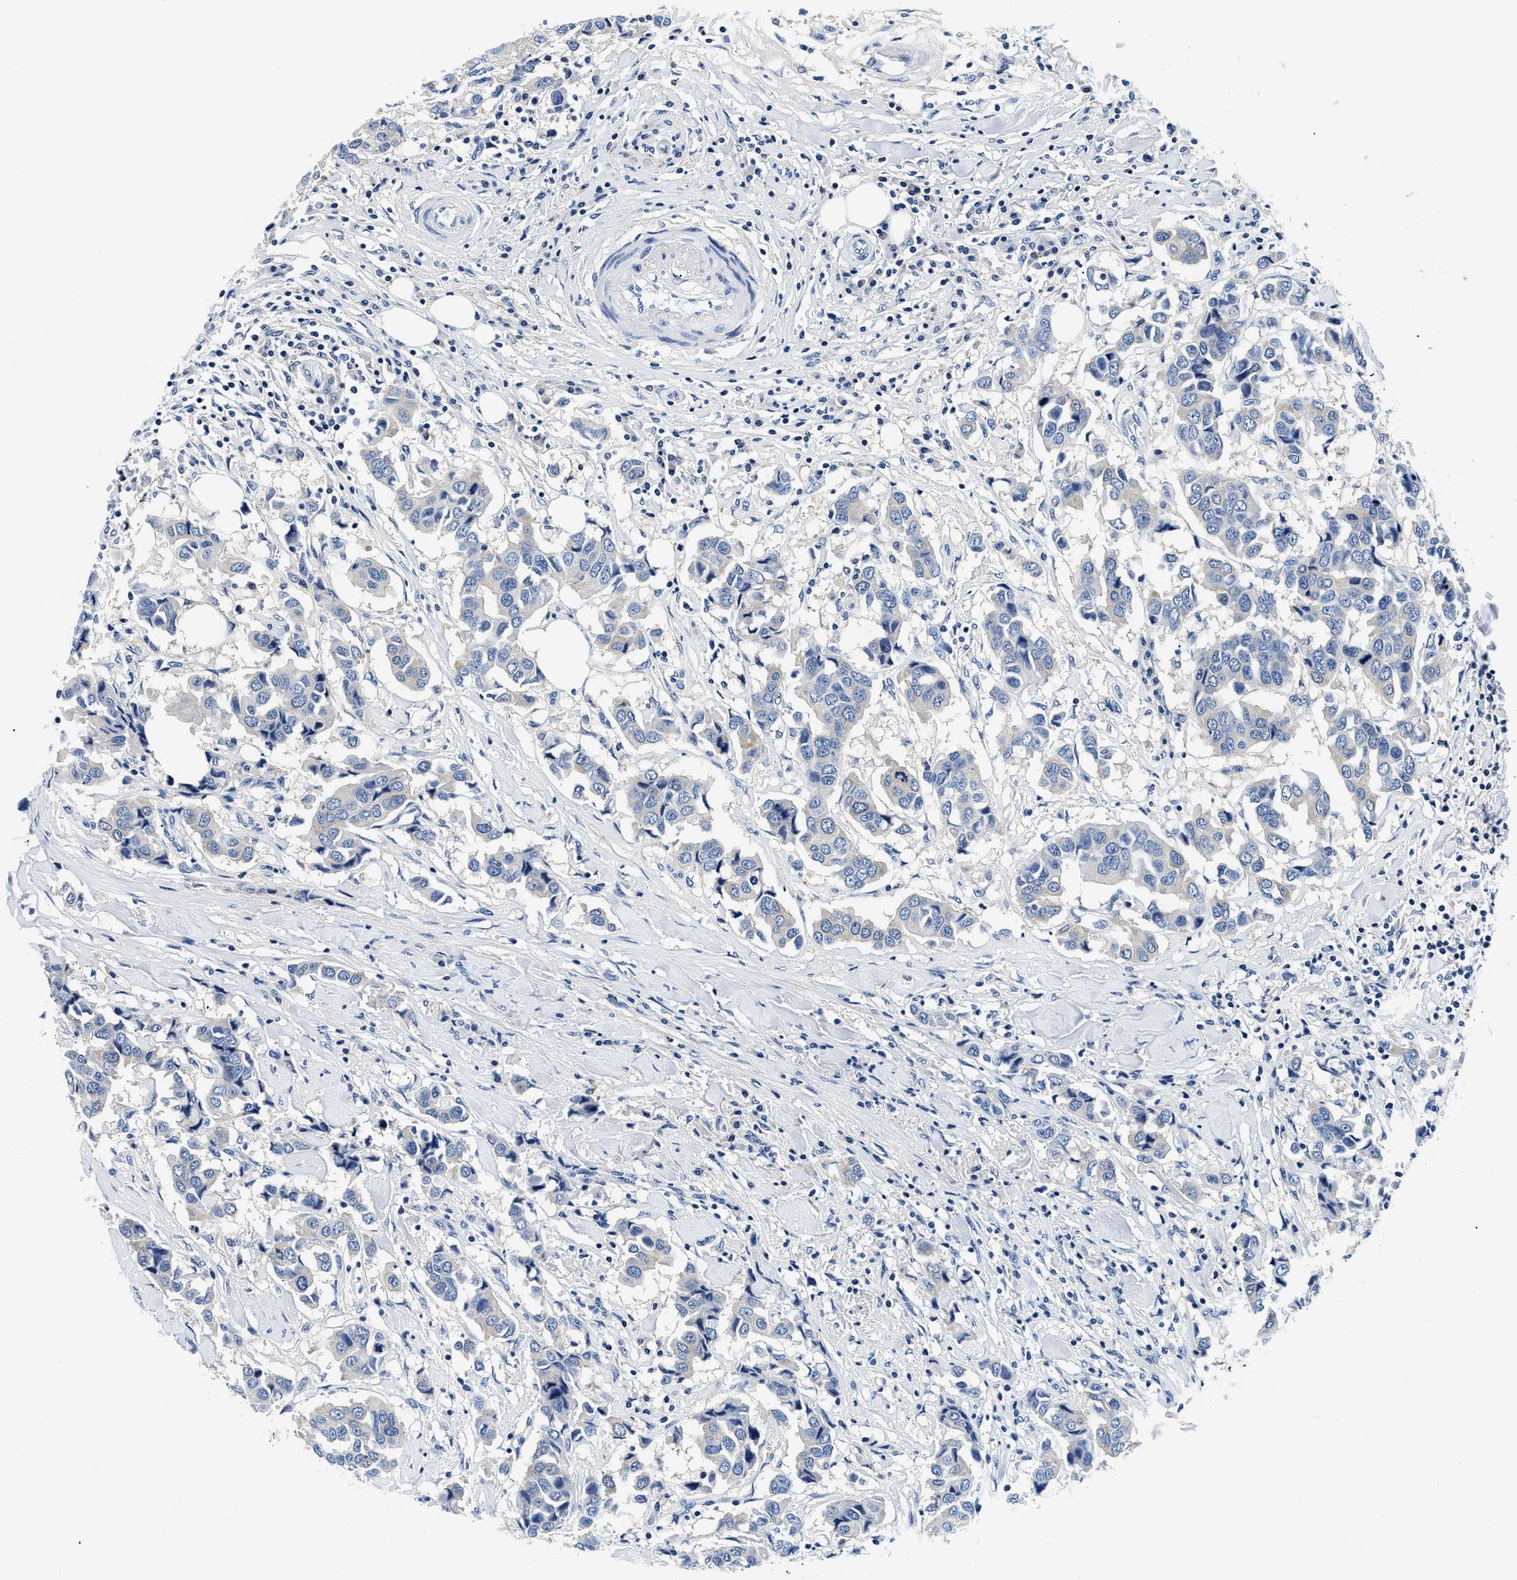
{"staining": {"intensity": "negative", "quantity": "none", "location": "none"}, "tissue": "breast cancer", "cell_type": "Tumor cells", "image_type": "cancer", "snomed": [{"axis": "morphology", "description": "Duct carcinoma"}, {"axis": "topography", "description": "Breast"}], "caption": "Immunohistochemistry (IHC) of human breast intraductal carcinoma reveals no expression in tumor cells.", "gene": "MEA1", "patient": {"sex": "female", "age": 80}}